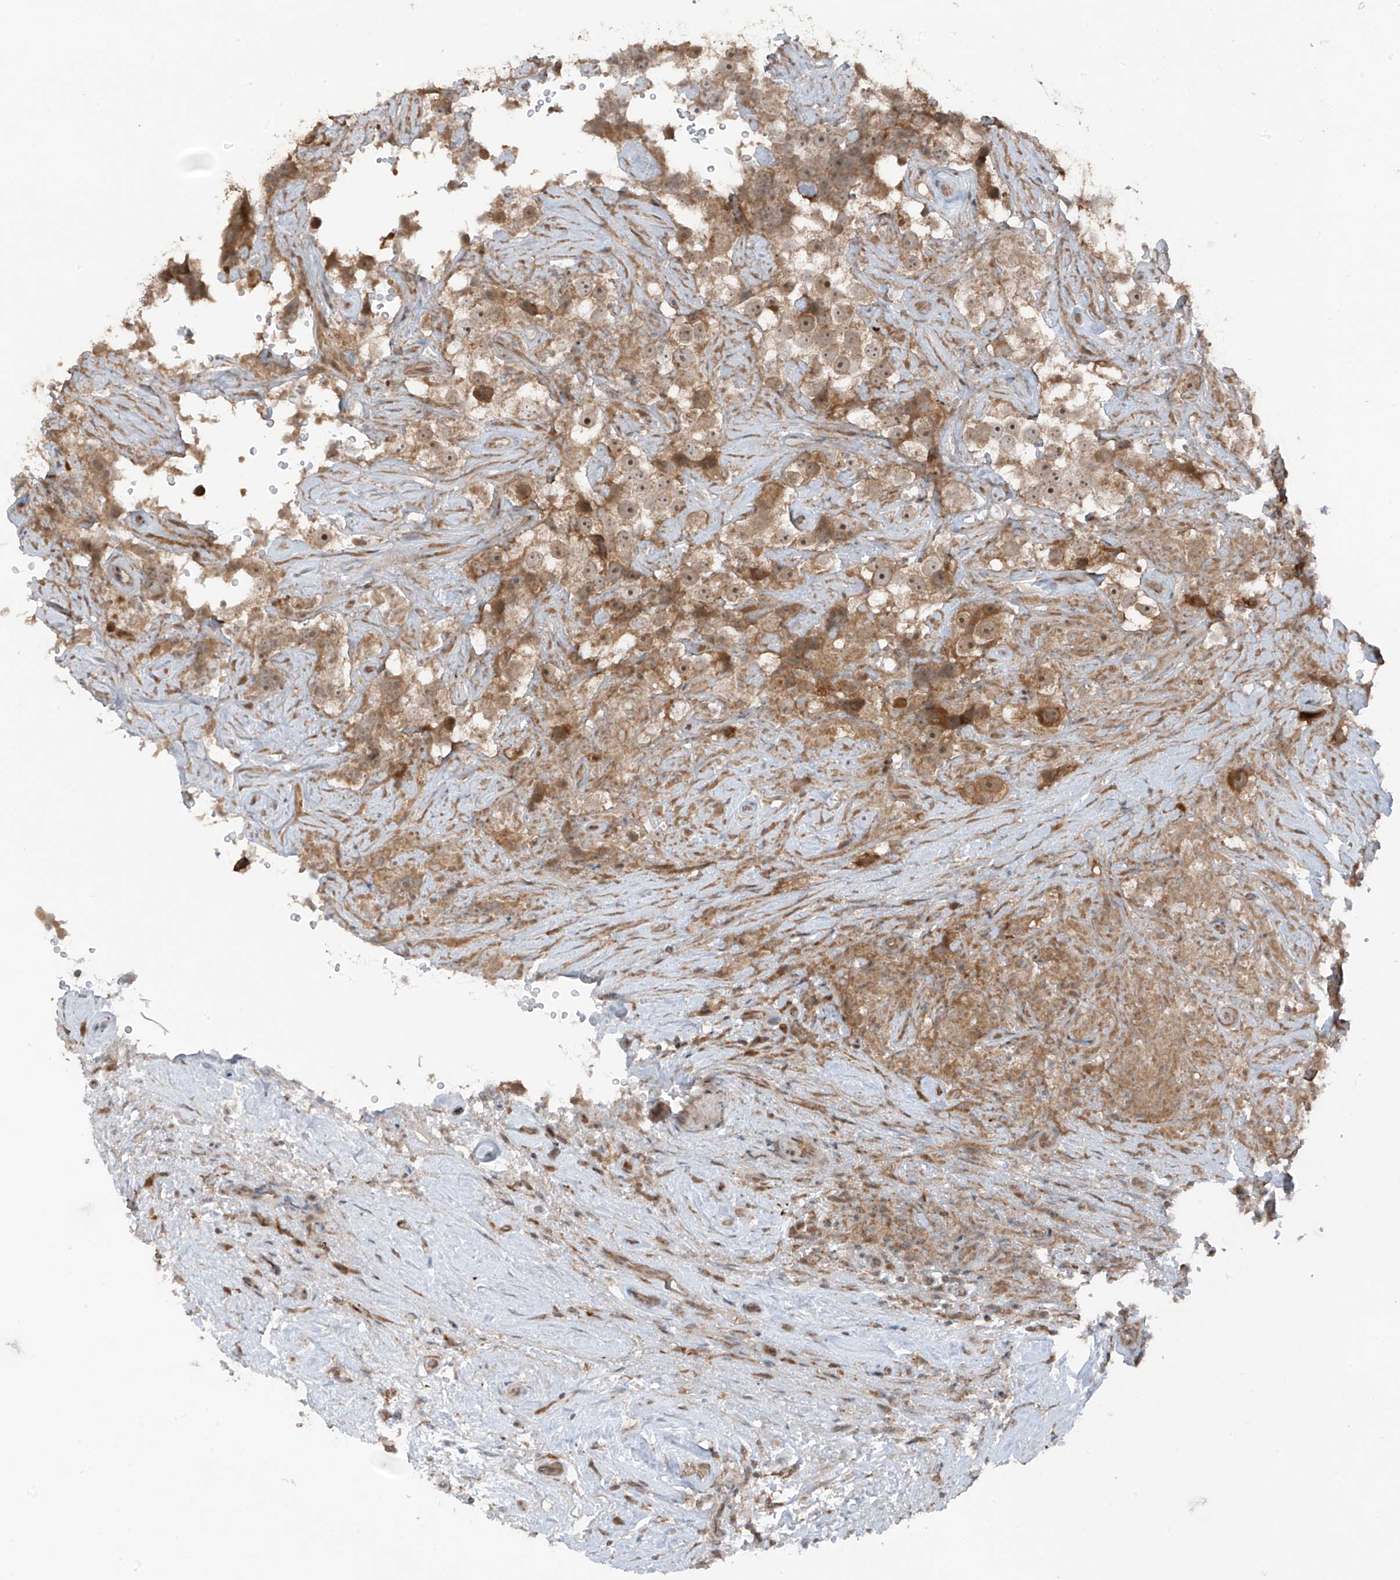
{"staining": {"intensity": "moderate", "quantity": ">75%", "location": "cytoplasmic/membranous,nuclear"}, "tissue": "testis cancer", "cell_type": "Tumor cells", "image_type": "cancer", "snomed": [{"axis": "morphology", "description": "Seminoma, NOS"}, {"axis": "topography", "description": "Testis"}], "caption": "Testis cancer (seminoma) stained with a protein marker reveals moderate staining in tumor cells.", "gene": "TXNDC9", "patient": {"sex": "male", "age": 49}}